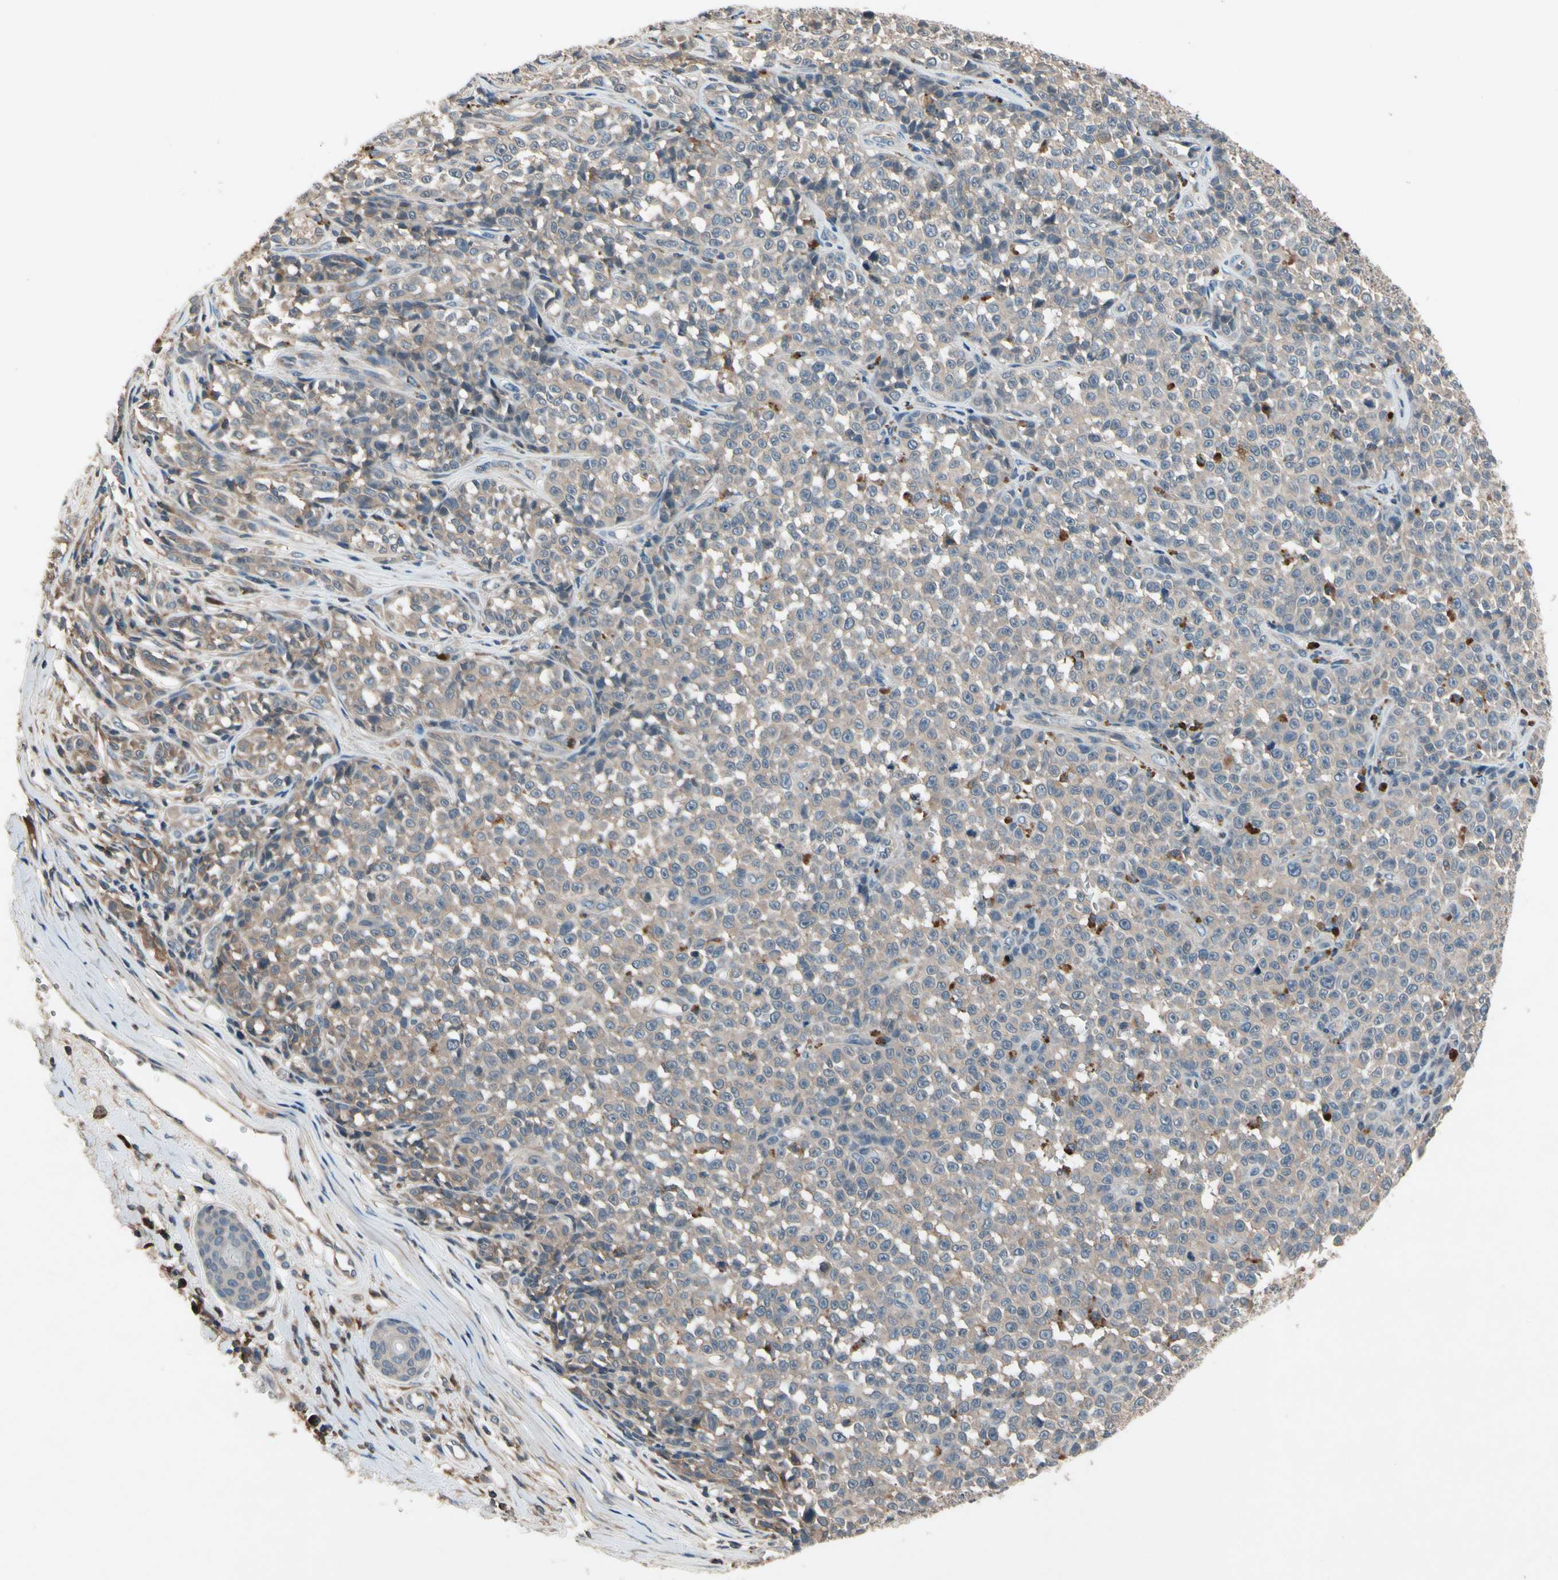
{"staining": {"intensity": "weak", "quantity": ">75%", "location": "cytoplasmic/membranous"}, "tissue": "melanoma", "cell_type": "Tumor cells", "image_type": "cancer", "snomed": [{"axis": "morphology", "description": "Malignant melanoma, NOS"}, {"axis": "topography", "description": "Skin"}], "caption": "Brown immunohistochemical staining in human melanoma exhibits weak cytoplasmic/membranous staining in approximately >75% of tumor cells.", "gene": "IL1RL1", "patient": {"sex": "female", "age": 82}}